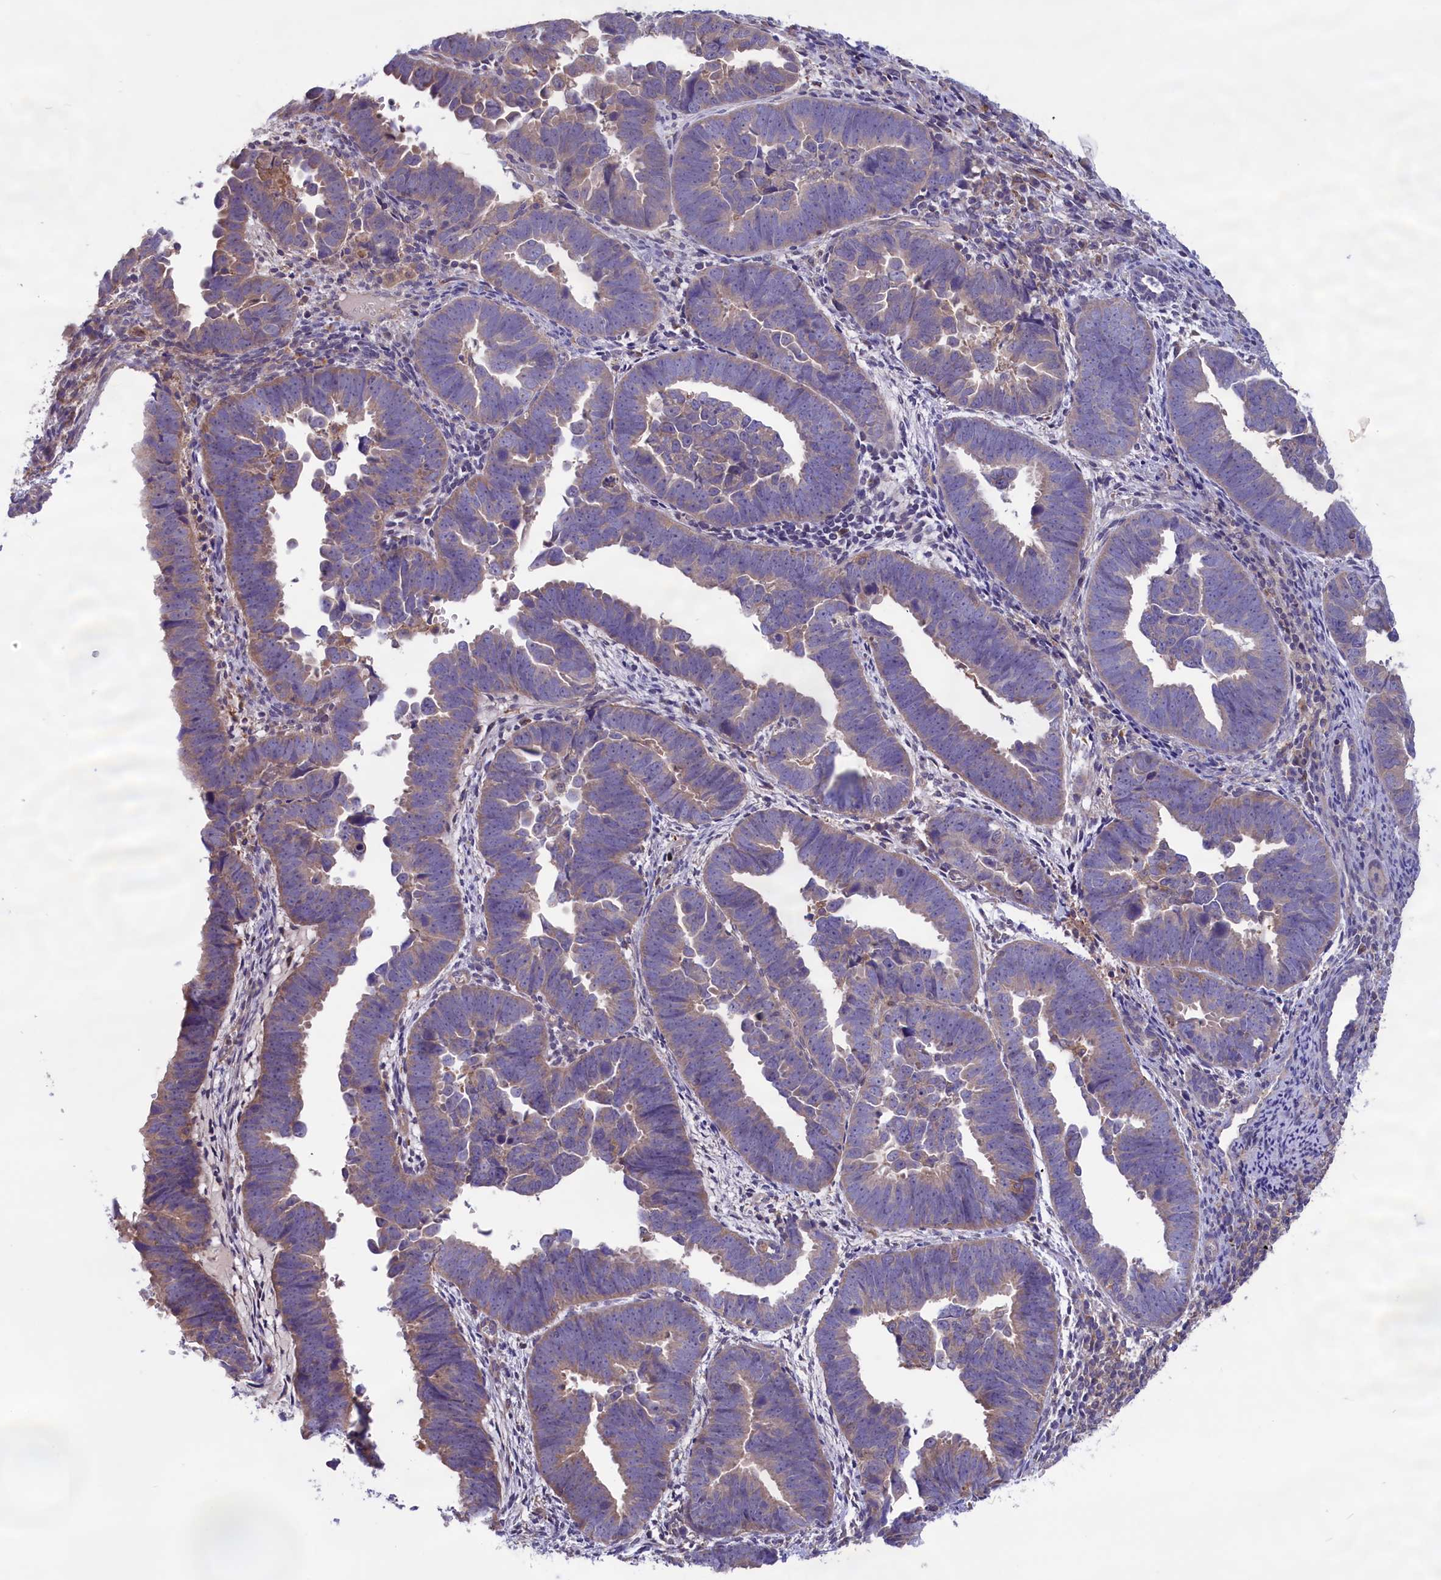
{"staining": {"intensity": "weak", "quantity": "25%-75%", "location": "cytoplasmic/membranous"}, "tissue": "endometrial cancer", "cell_type": "Tumor cells", "image_type": "cancer", "snomed": [{"axis": "morphology", "description": "Adenocarcinoma, NOS"}, {"axis": "topography", "description": "Endometrium"}], "caption": "High-power microscopy captured an immunohistochemistry (IHC) image of endometrial adenocarcinoma, revealing weak cytoplasmic/membranous staining in approximately 25%-75% of tumor cells.", "gene": "AMDHD2", "patient": {"sex": "female", "age": 75}}